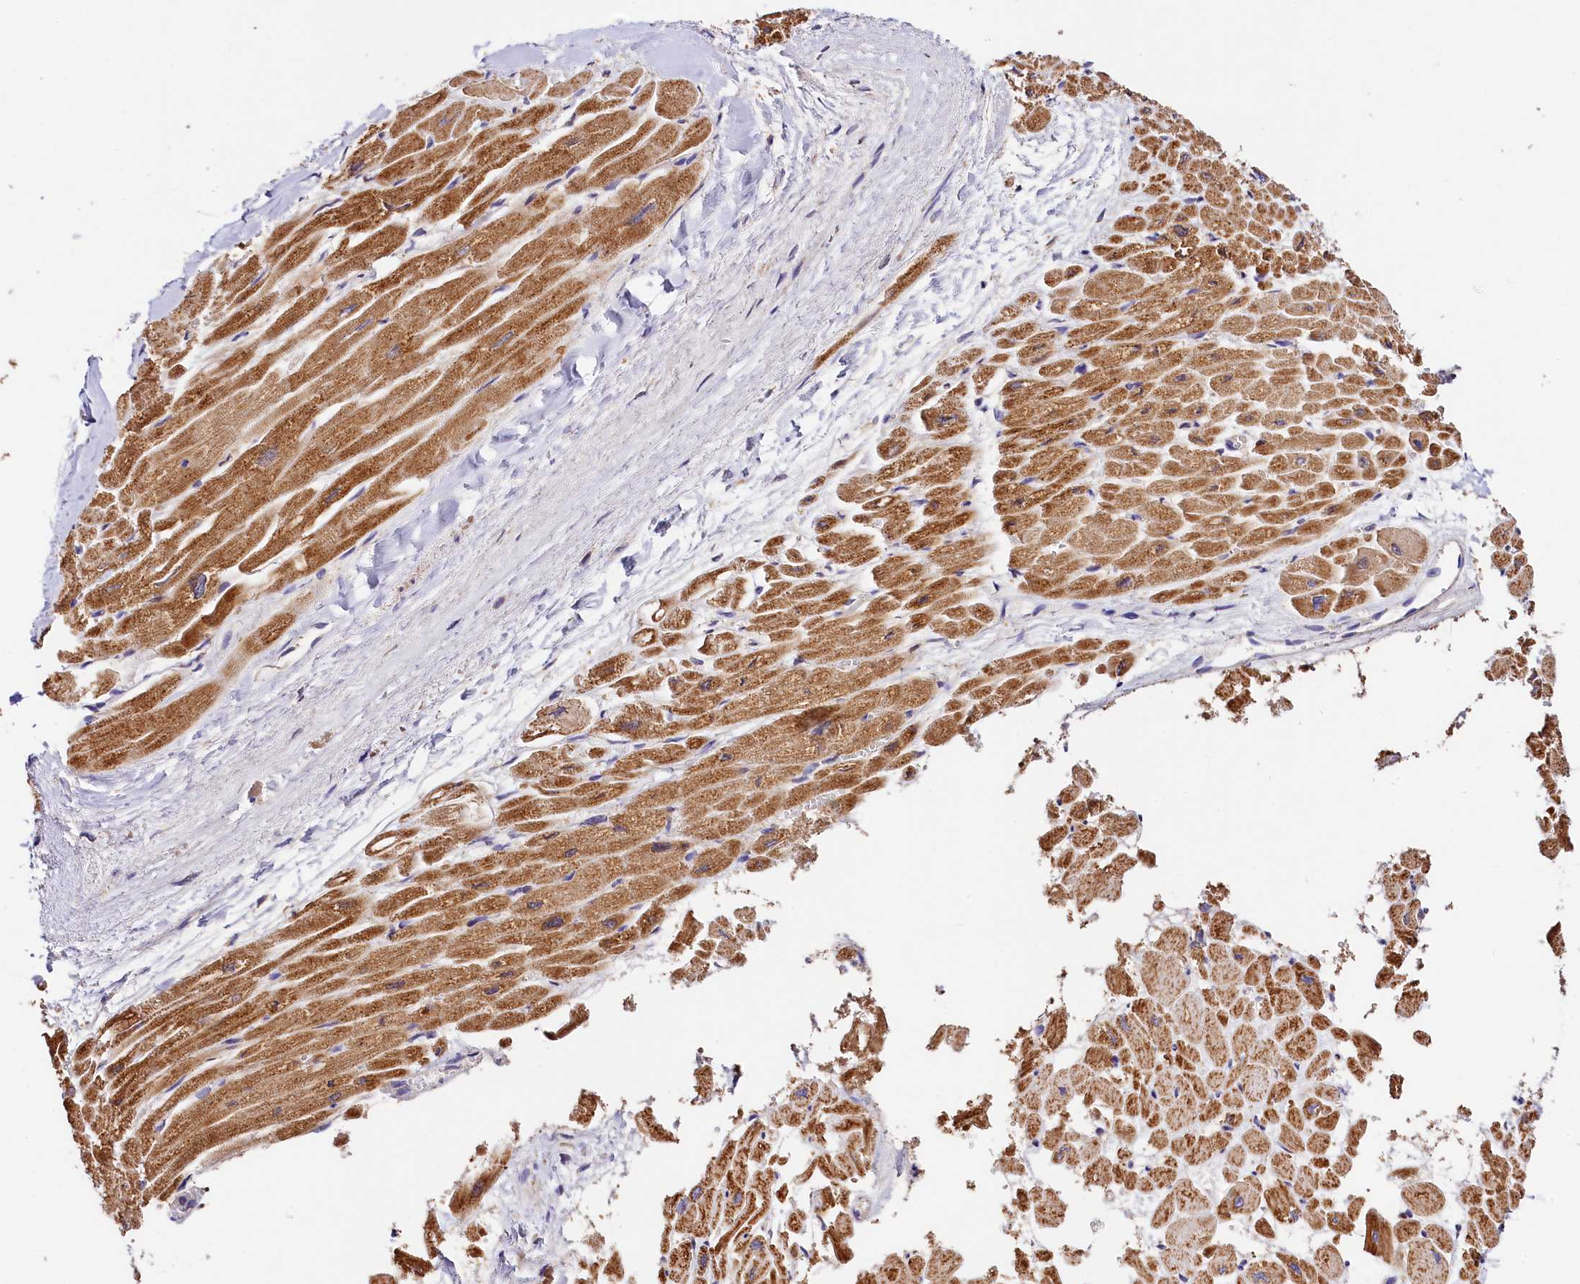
{"staining": {"intensity": "moderate", "quantity": ">75%", "location": "cytoplasmic/membranous"}, "tissue": "heart muscle", "cell_type": "Cardiomyocytes", "image_type": "normal", "snomed": [{"axis": "morphology", "description": "Normal tissue, NOS"}, {"axis": "topography", "description": "Heart"}], "caption": "This micrograph displays normal heart muscle stained with immunohistochemistry to label a protein in brown. The cytoplasmic/membranous of cardiomyocytes show moderate positivity for the protein. Nuclei are counter-stained blue.", "gene": "KPTN", "patient": {"sex": "male", "age": 54}}